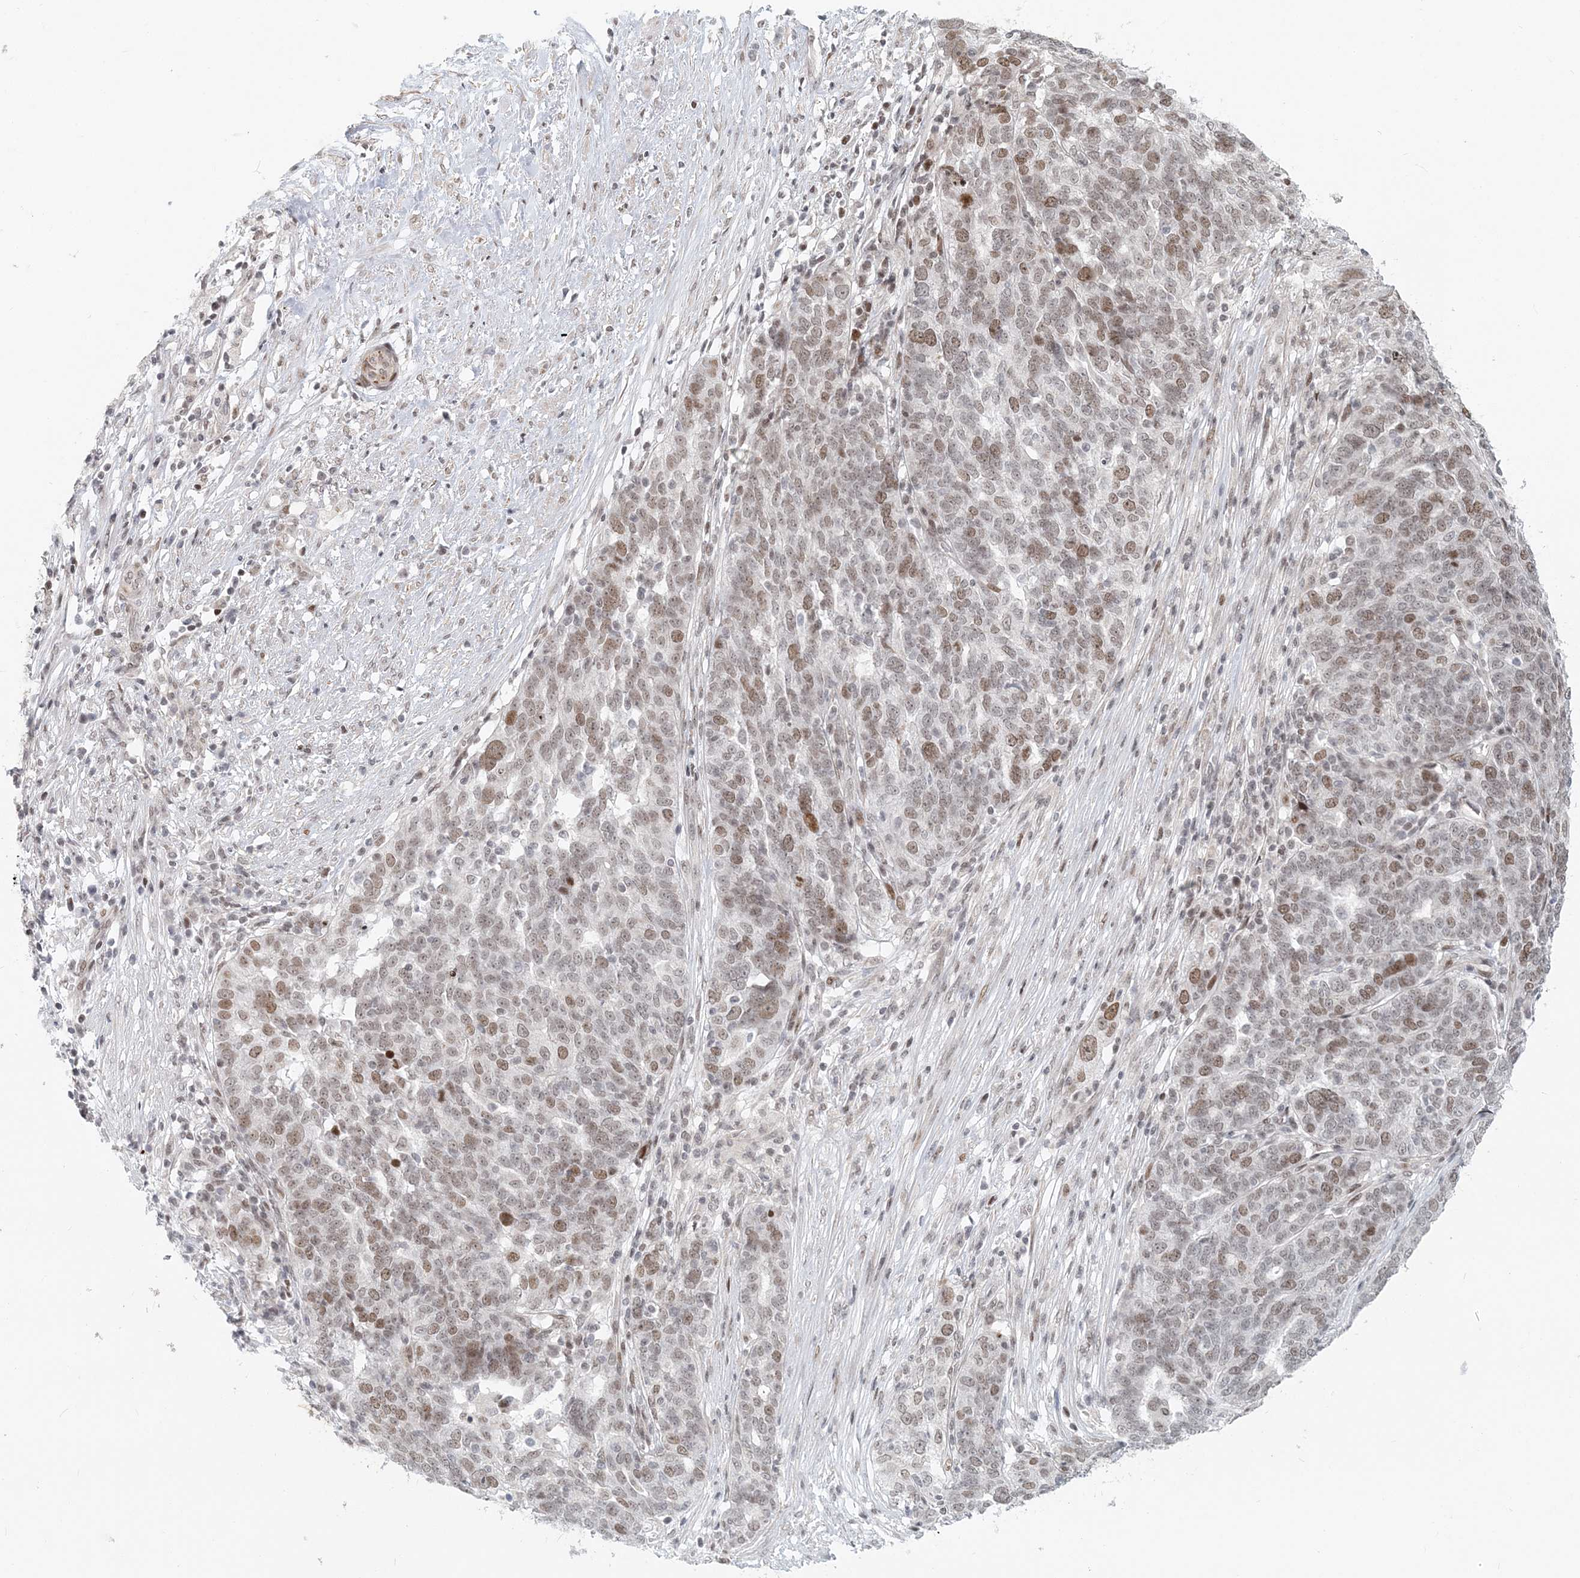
{"staining": {"intensity": "moderate", "quantity": ">75%", "location": "nuclear"}, "tissue": "ovarian cancer", "cell_type": "Tumor cells", "image_type": "cancer", "snomed": [{"axis": "morphology", "description": "Cystadenocarcinoma, serous, NOS"}, {"axis": "topography", "description": "Ovary"}], "caption": "IHC of ovarian cancer (serous cystadenocarcinoma) displays medium levels of moderate nuclear staining in about >75% of tumor cells.", "gene": "BAZ1B", "patient": {"sex": "female", "age": 59}}